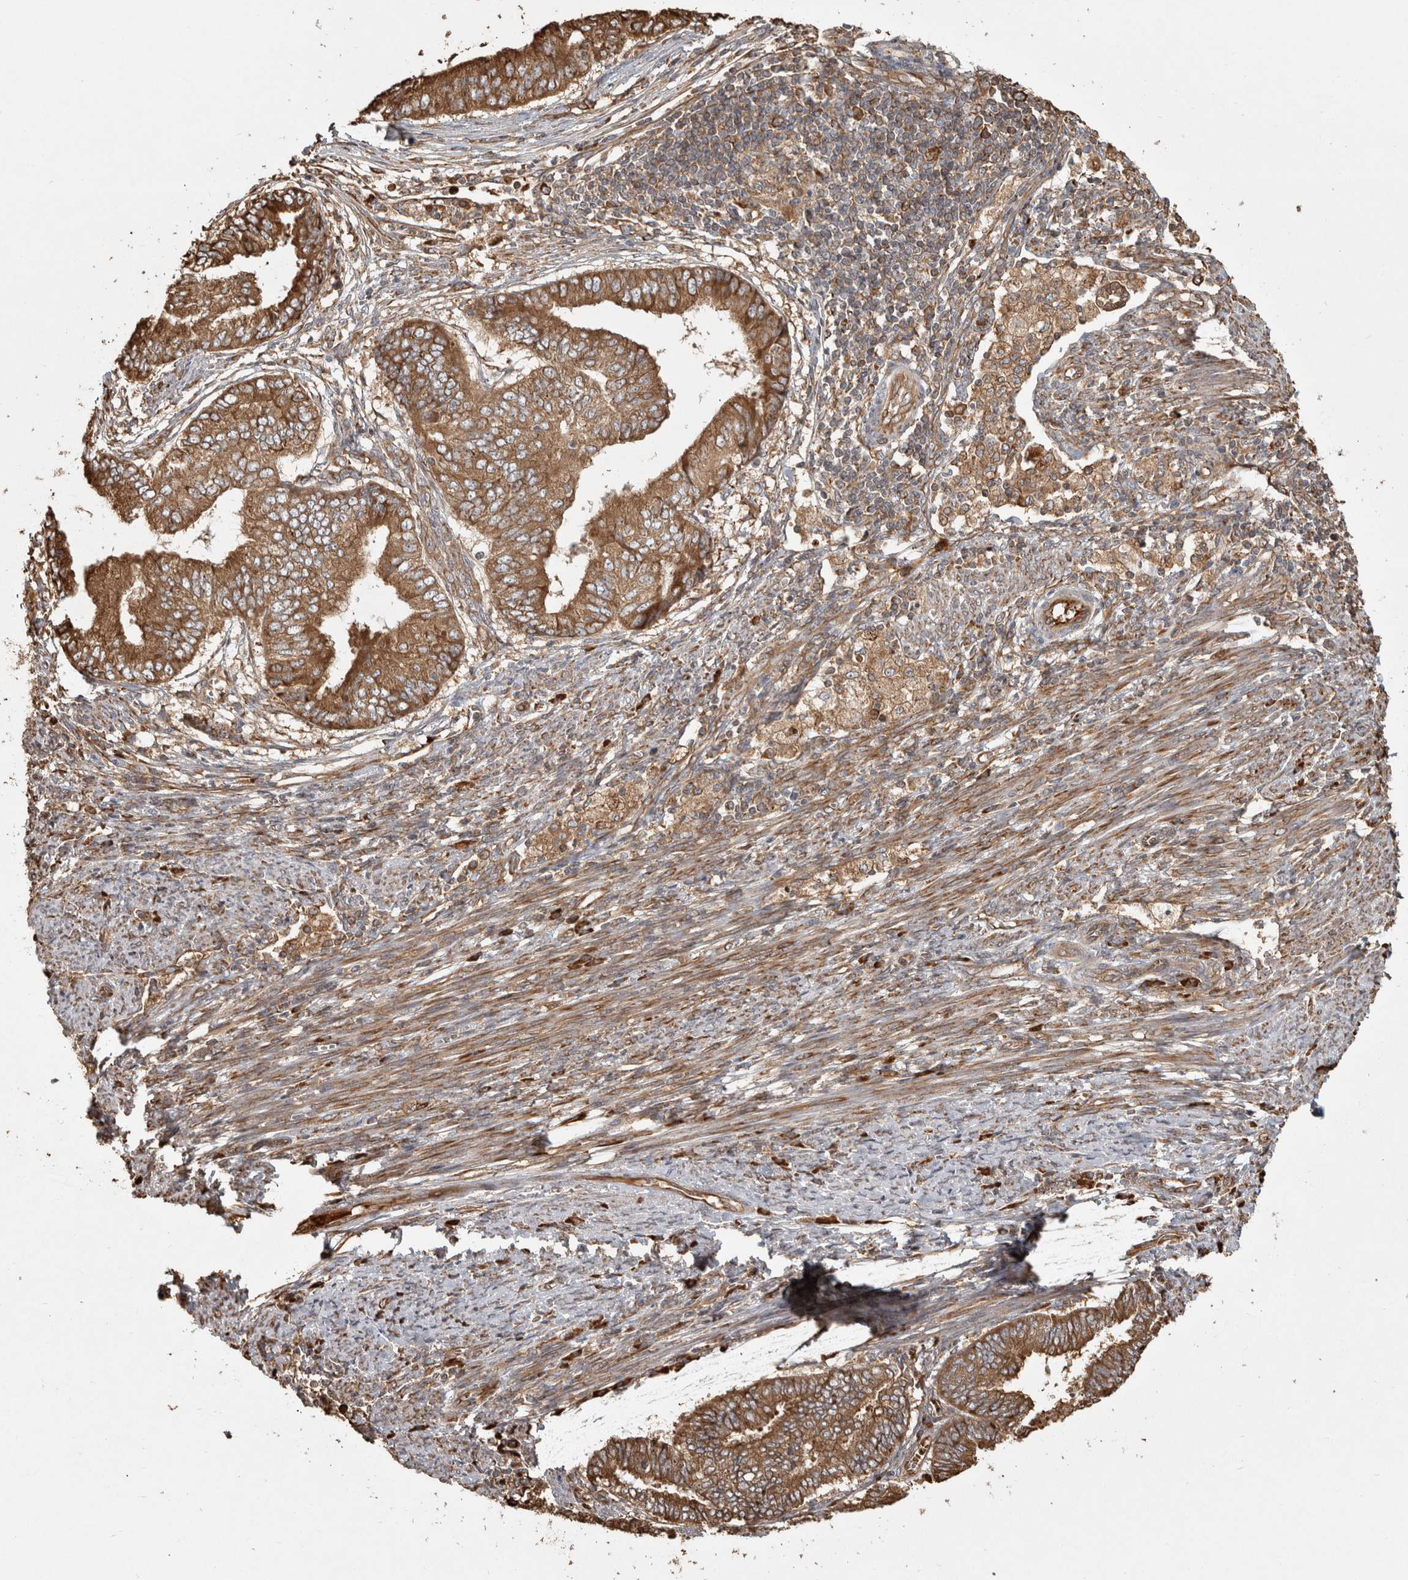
{"staining": {"intensity": "moderate", "quantity": ">75%", "location": "cytoplasmic/membranous"}, "tissue": "endometrial cancer", "cell_type": "Tumor cells", "image_type": "cancer", "snomed": [{"axis": "morphology", "description": "Polyp, NOS"}, {"axis": "morphology", "description": "Adenocarcinoma, NOS"}, {"axis": "morphology", "description": "Adenoma, NOS"}, {"axis": "topography", "description": "Endometrium"}], "caption": "IHC of polyp (endometrial) exhibits medium levels of moderate cytoplasmic/membranous staining in about >75% of tumor cells.", "gene": "CAMSAP2", "patient": {"sex": "female", "age": 79}}